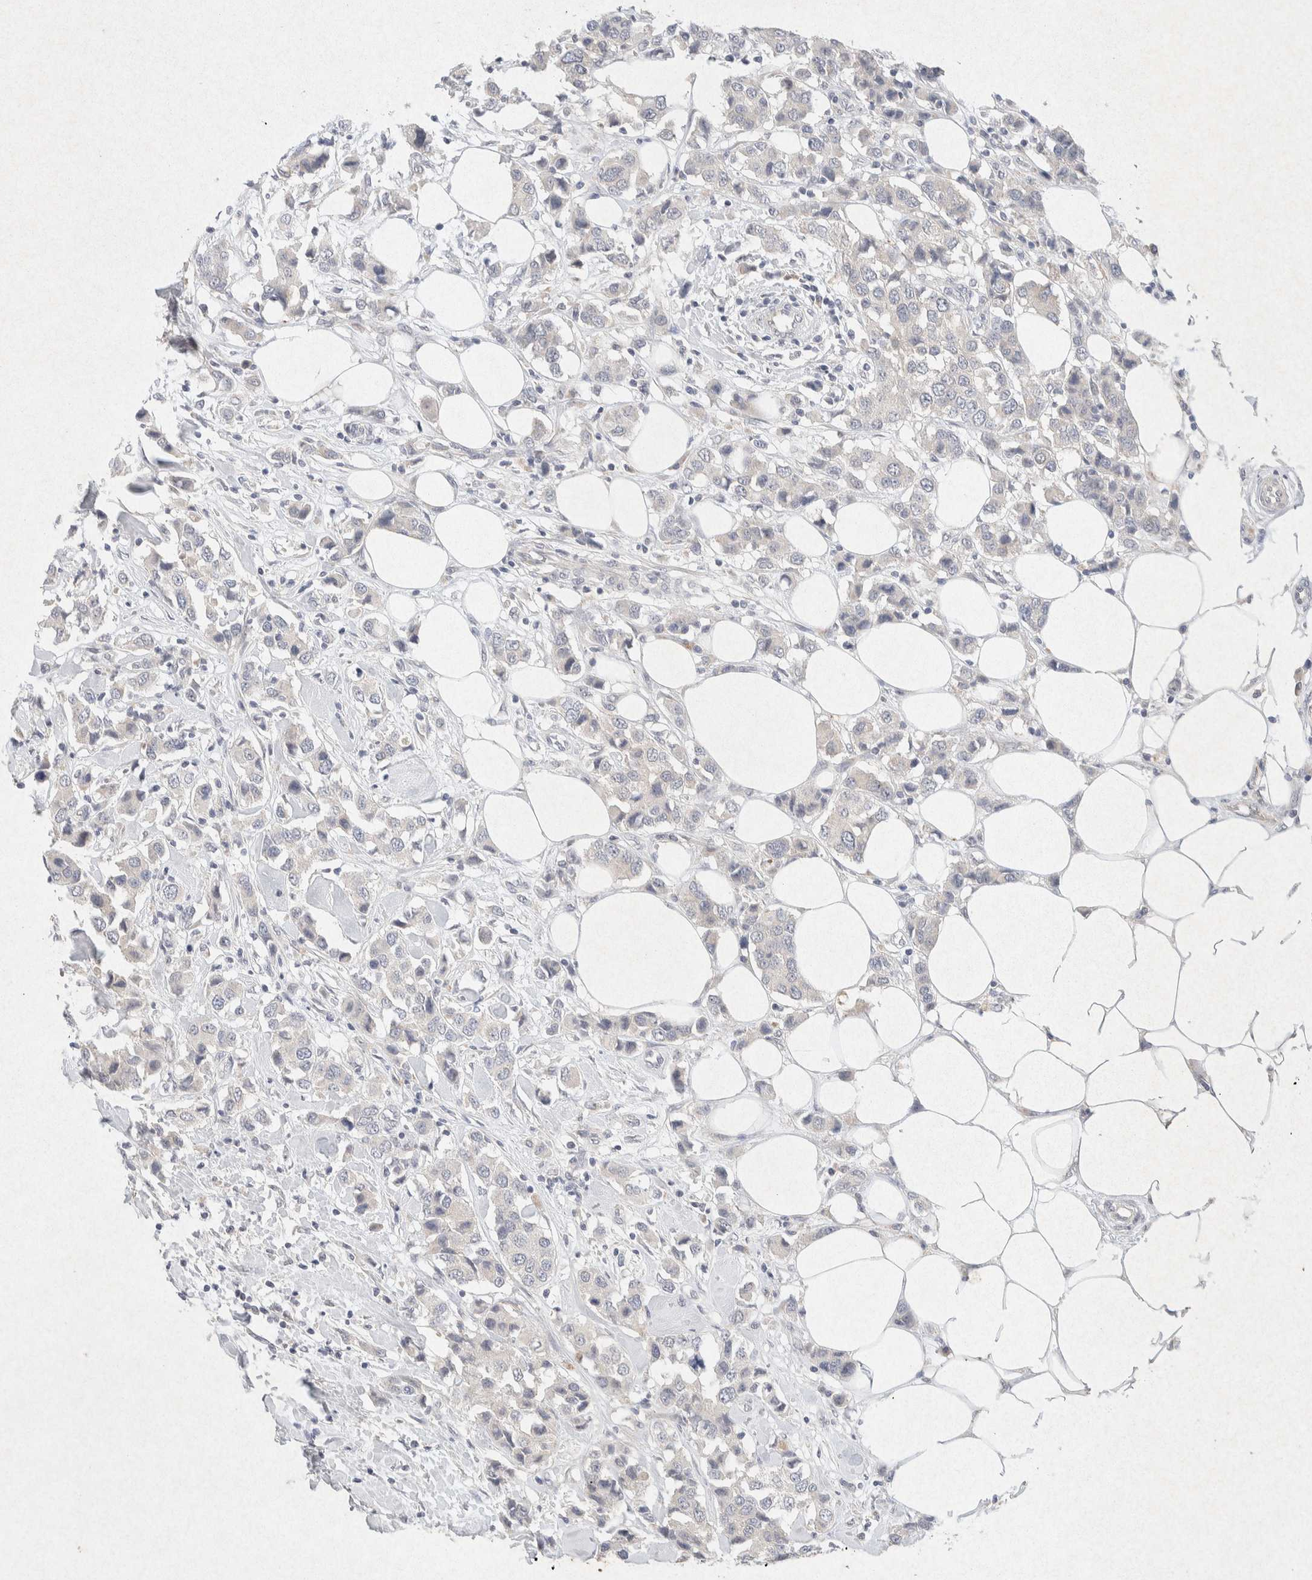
{"staining": {"intensity": "negative", "quantity": "none", "location": "none"}, "tissue": "breast cancer", "cell_type": "Tumor cells", "image_type": "cancer", "snomed": [{"axis": "morphology", "description": "Normal tissue, NOS"}, {"axis": "morphology", "description": "Duct carcinoma"}, {"axis": "topography", "description": "Breast"}], "caption": "Intraductal carcinoma (breast) stained for a protein using IHC displays no staining tumor cells.", "gene": "GNAI1", "patient": {"sex": "female", "age": 50}}